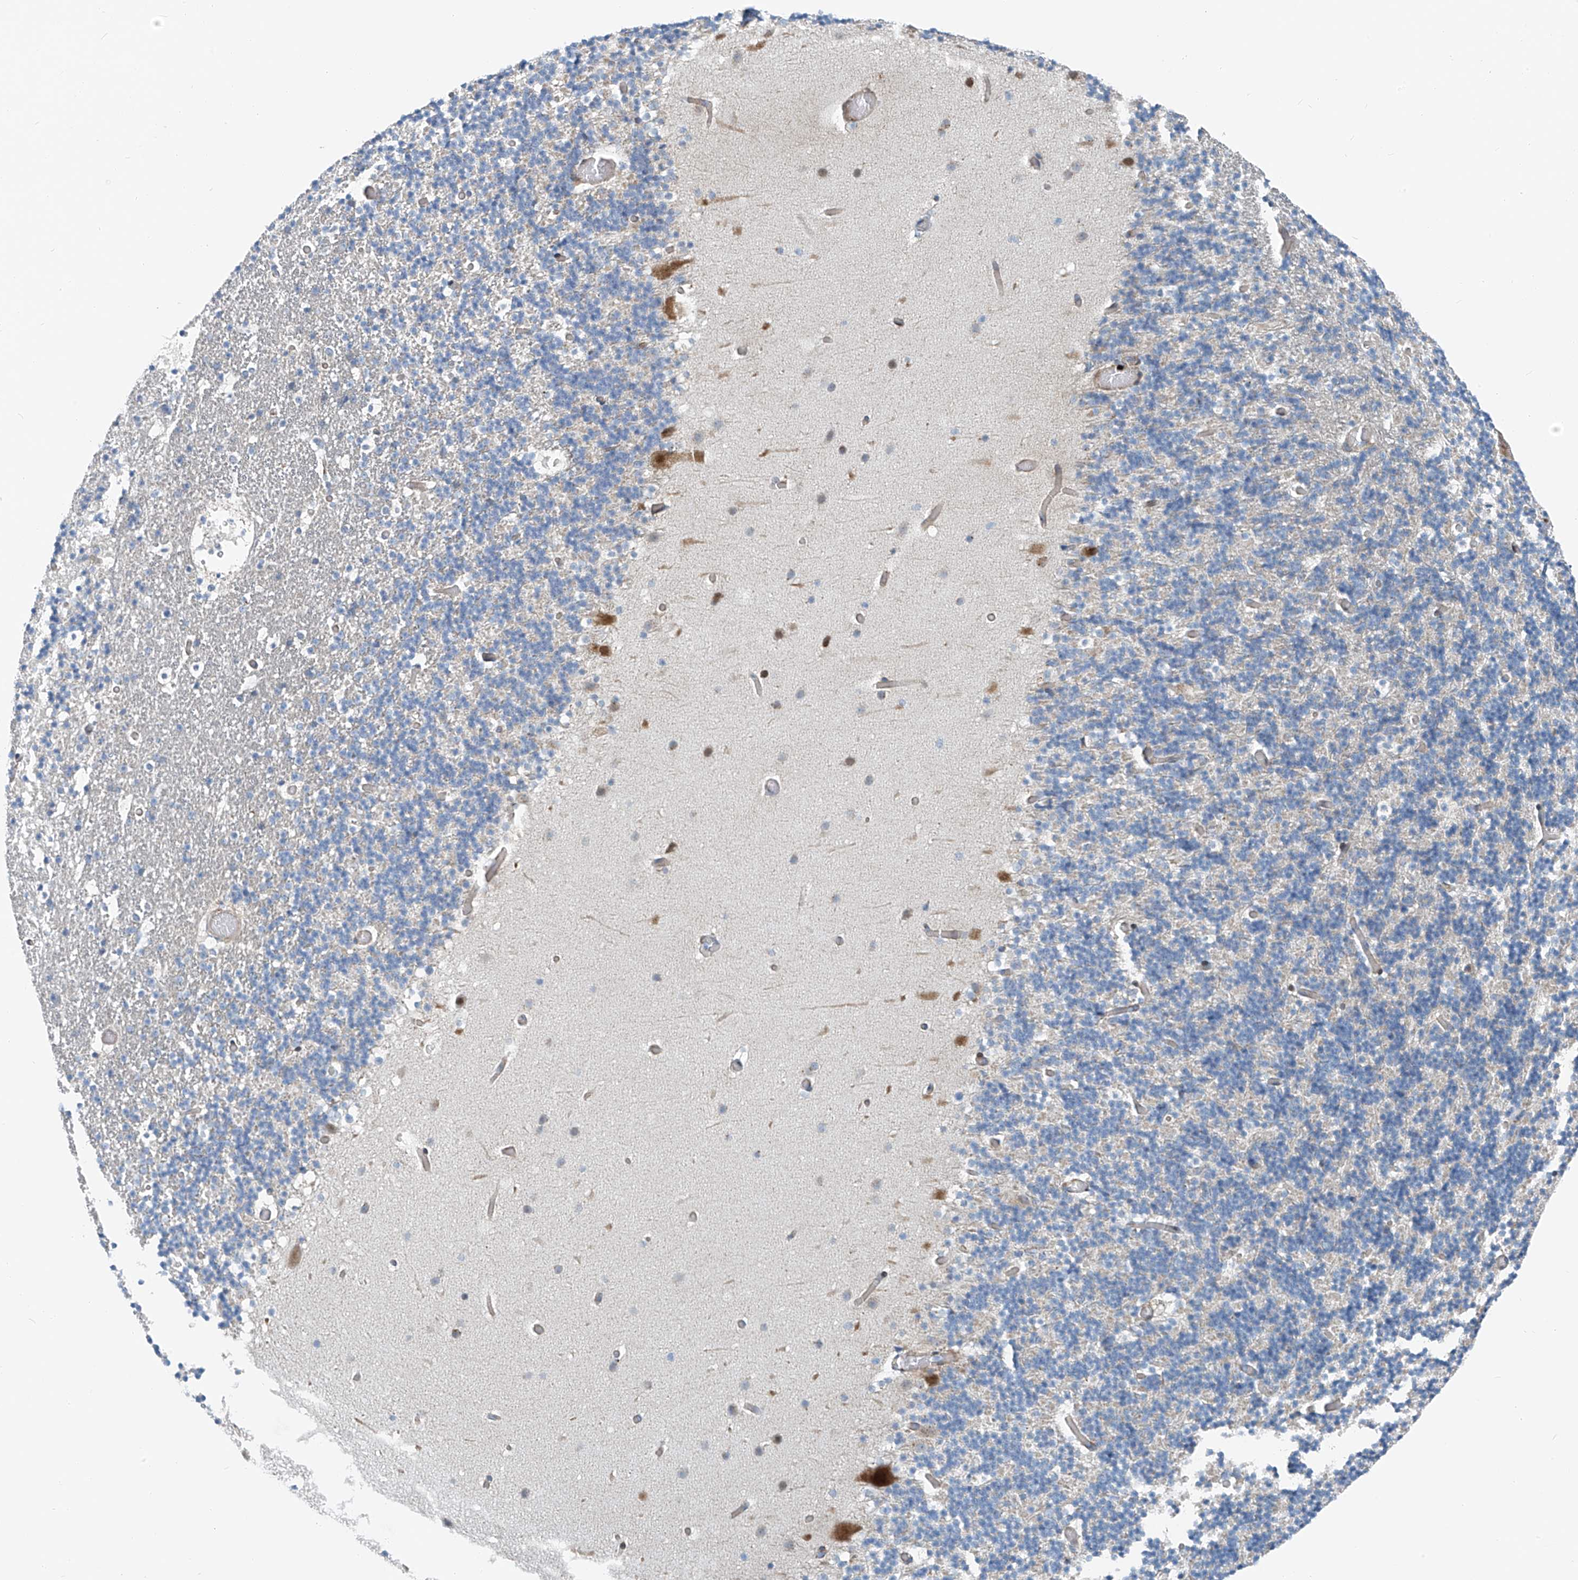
{"staining": {"intensity": "negative", "quantity": "none", "location": "none"}, "tissue": "cerebellum", "cell_type": "Cells in granular layer", "image_type": "normal", "snomed": [{"axis": "morphology", "description": "Normal tissue, NOS"}, {"axis": "topography", "description": "Cerebellum"}], "caption": "High power microscopy histopathology image of an immunohistochemistry (IHC) photomicrograph of benign cerebellum, revealing no significant staining in cells in granular layer.", "gene": "HIC2", "patient": {"sex": "male", "age": 57}}